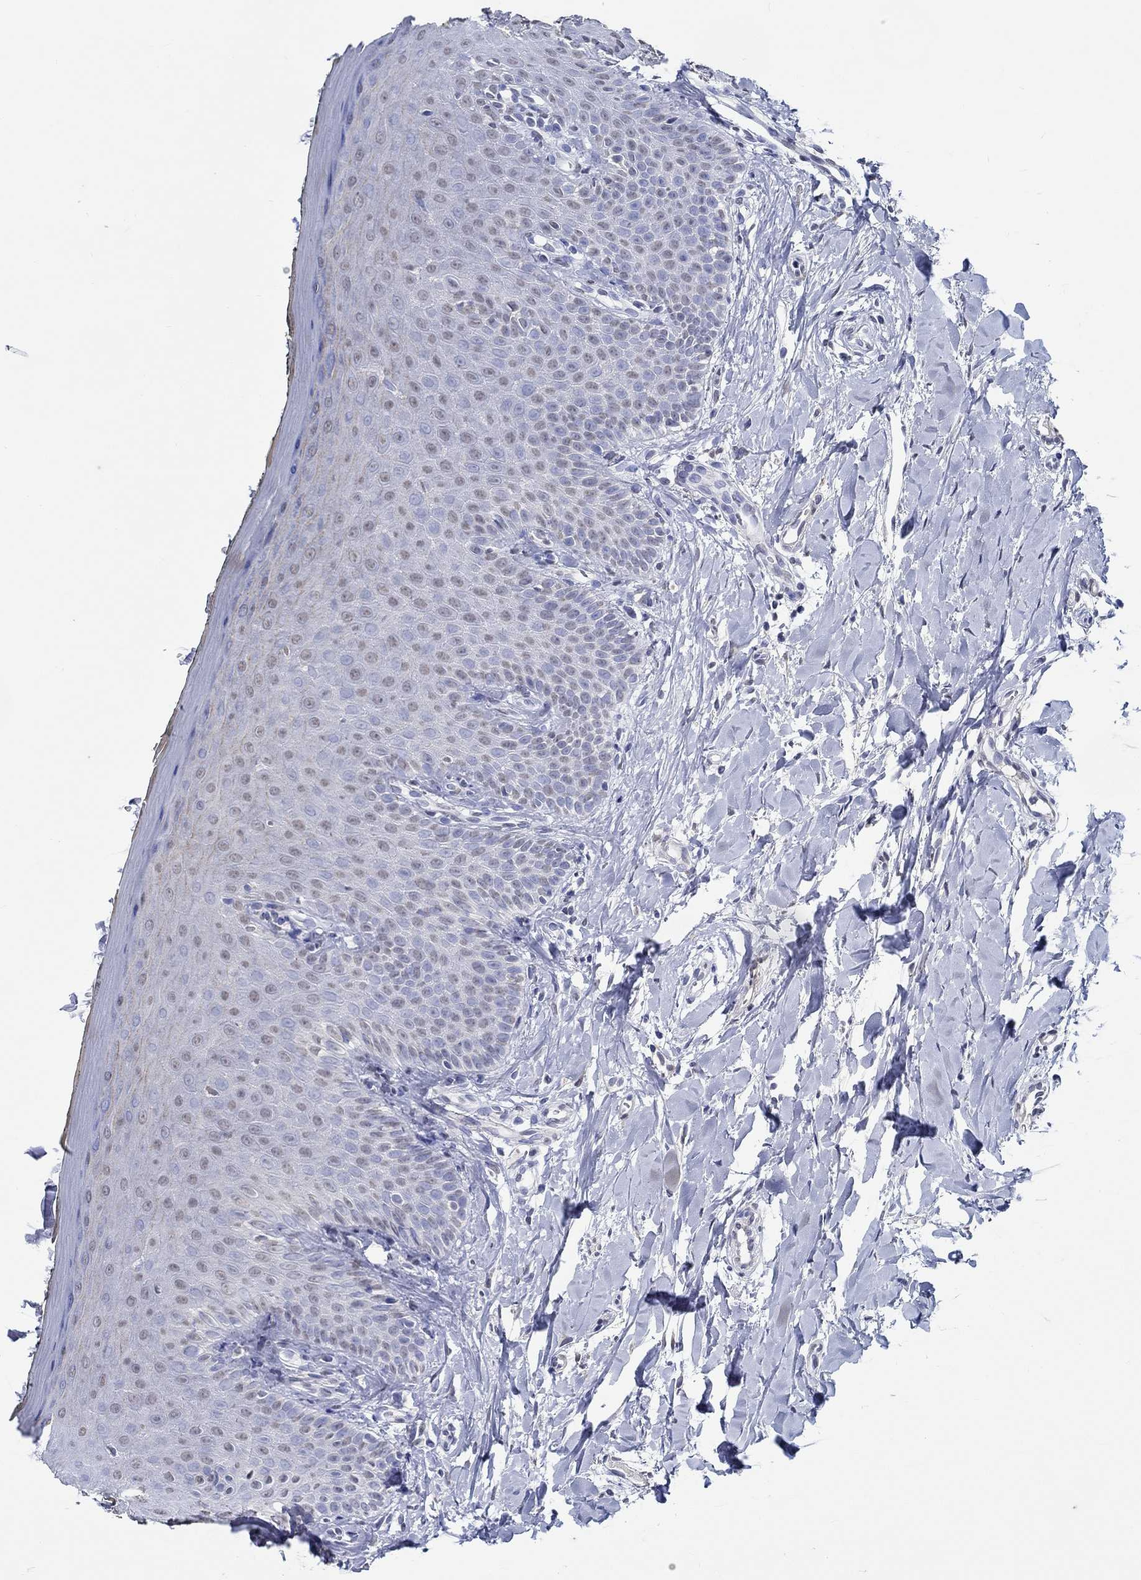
{"staining": {"intensity": "weak", "quantity": "<25%", "location": "nuclear"}, "tissue": "oral mucosa", "cell_type": "Squamous epithelial cells", "image_type": "normal", "snomed": [{"axis": "morphology", "description": "Normal tissue, NOS"}, {"axis": "topography", "description": "Oral tissue"}], "caption": "A micrograph of human oral mucosa is negative for staining in squamous epithelial cells.", "gene": "PDE1B", "patient": {"sex": "female", "age": 43}}